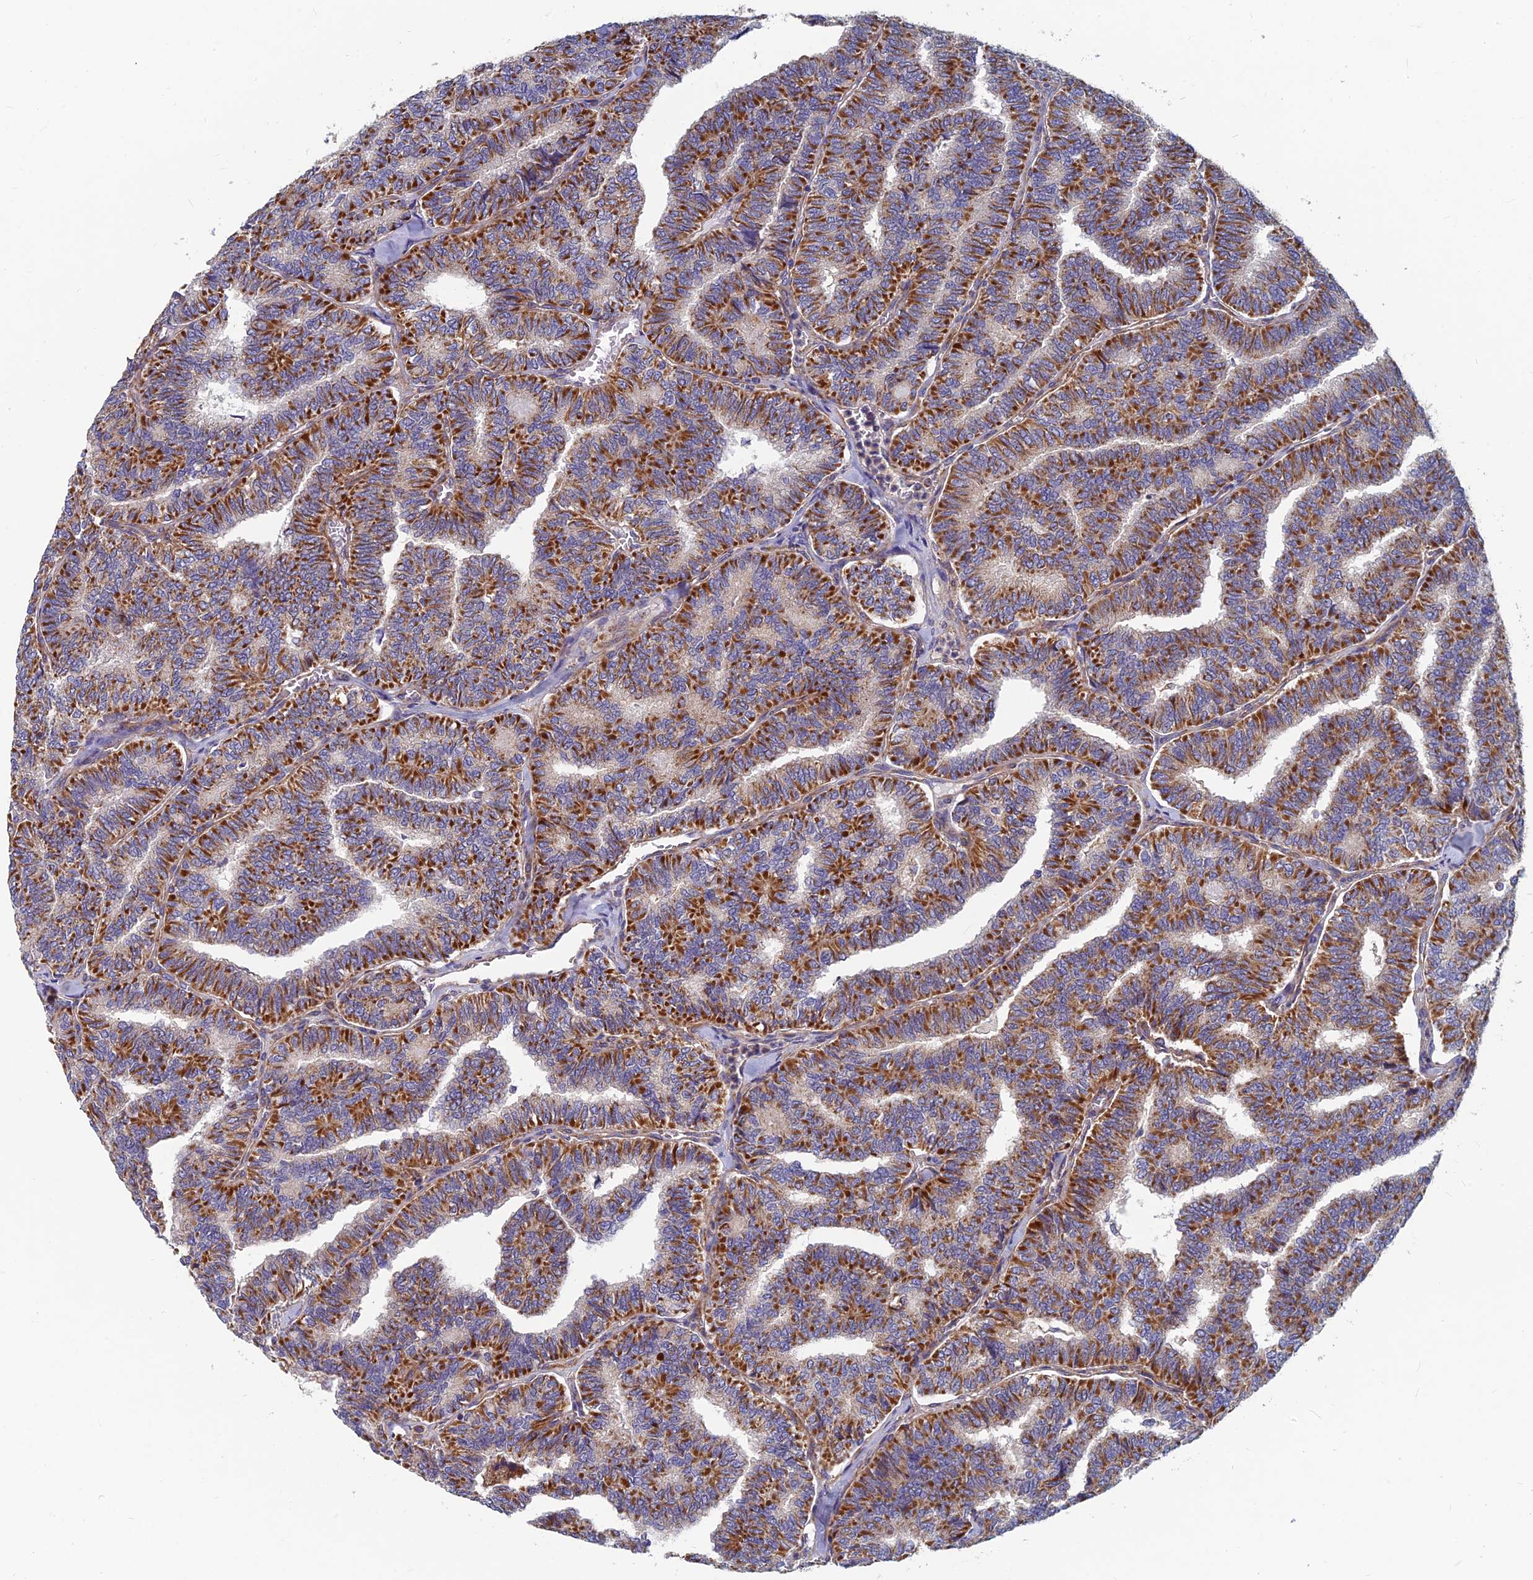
{"staining": {"intensity": "strong", "quantity": ">75%", "location": "cytoplasmic/membranous"}, "tissue": "thyroid cancer", "cell_type": "Tumor cells", "image_type": "cancer", "snomed": [{"axis": "morphology", "description": "Papillary adenocarcinoma, NOS"}, {"axis": "topography", "description": "Thyroid gland"}], "caption": "Papillary adenocarcinoma (thyroid) was stained to show a protein in brown. There is high levels of strong cytoplasmic/membranous staining in approximately >75% of tumor cells.", "gene": "MRPS9", "patient": {"sex": "female", "age": 35}}